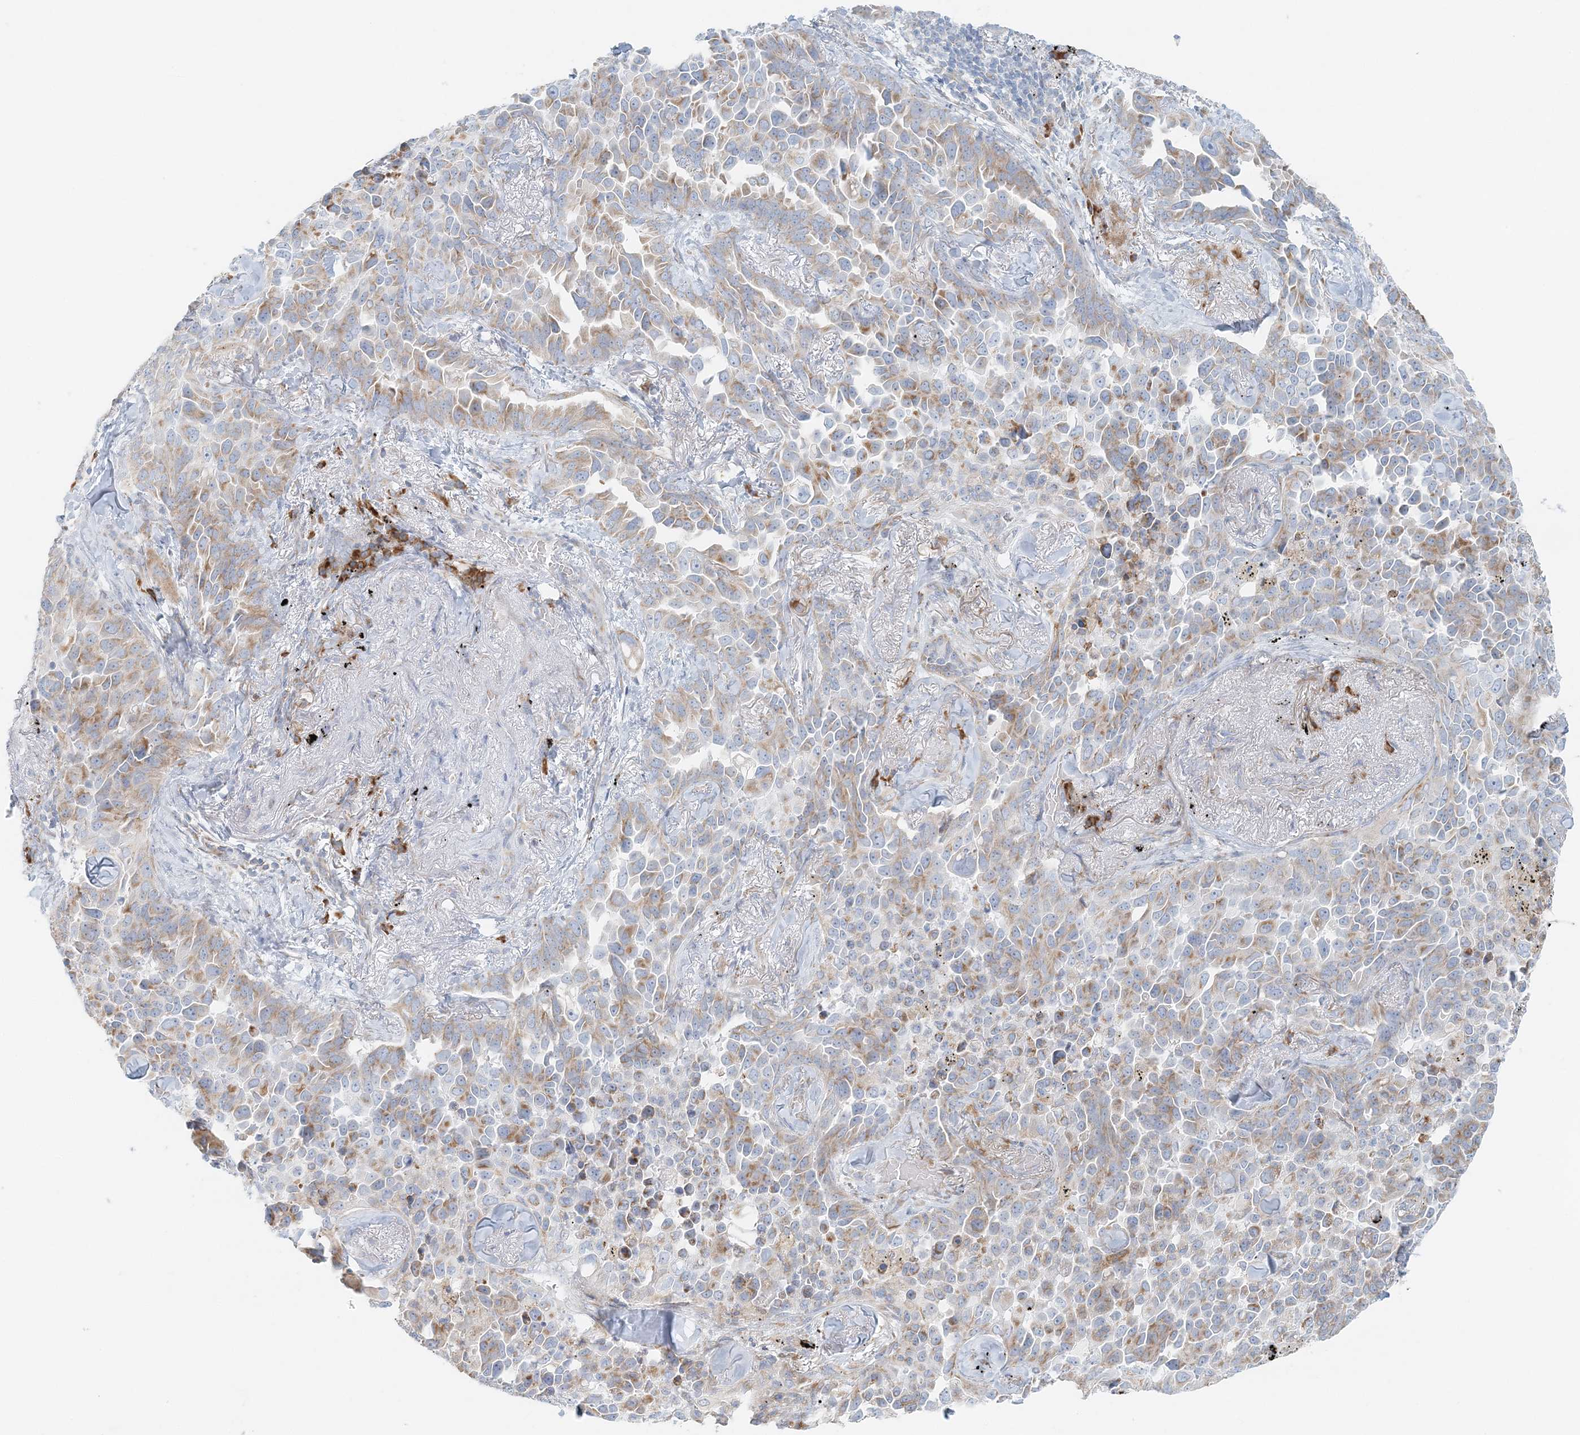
{"staining": {"intensity": "moderate", "quantity": ">75%", "location": "cytoplasmic/membranous"}, "tissue": "lung cancer", "cell_type": "Tumor cells", "image_type": "cancer", "snomed": [{"axis": "morphology", "description": "Adenocarcinoma, NOS"}, {"axis": "topography", "description": "Lung"}], "caption": "This image exhibits immunohistochemistry staining of lung cancer (adenocarcinoma), with medium moderate cytoplasmic/membranous expression in approximately >75% of tumor cells.", "gene": "STK11IP", "patient": {"sex": "female", "age": 67}}